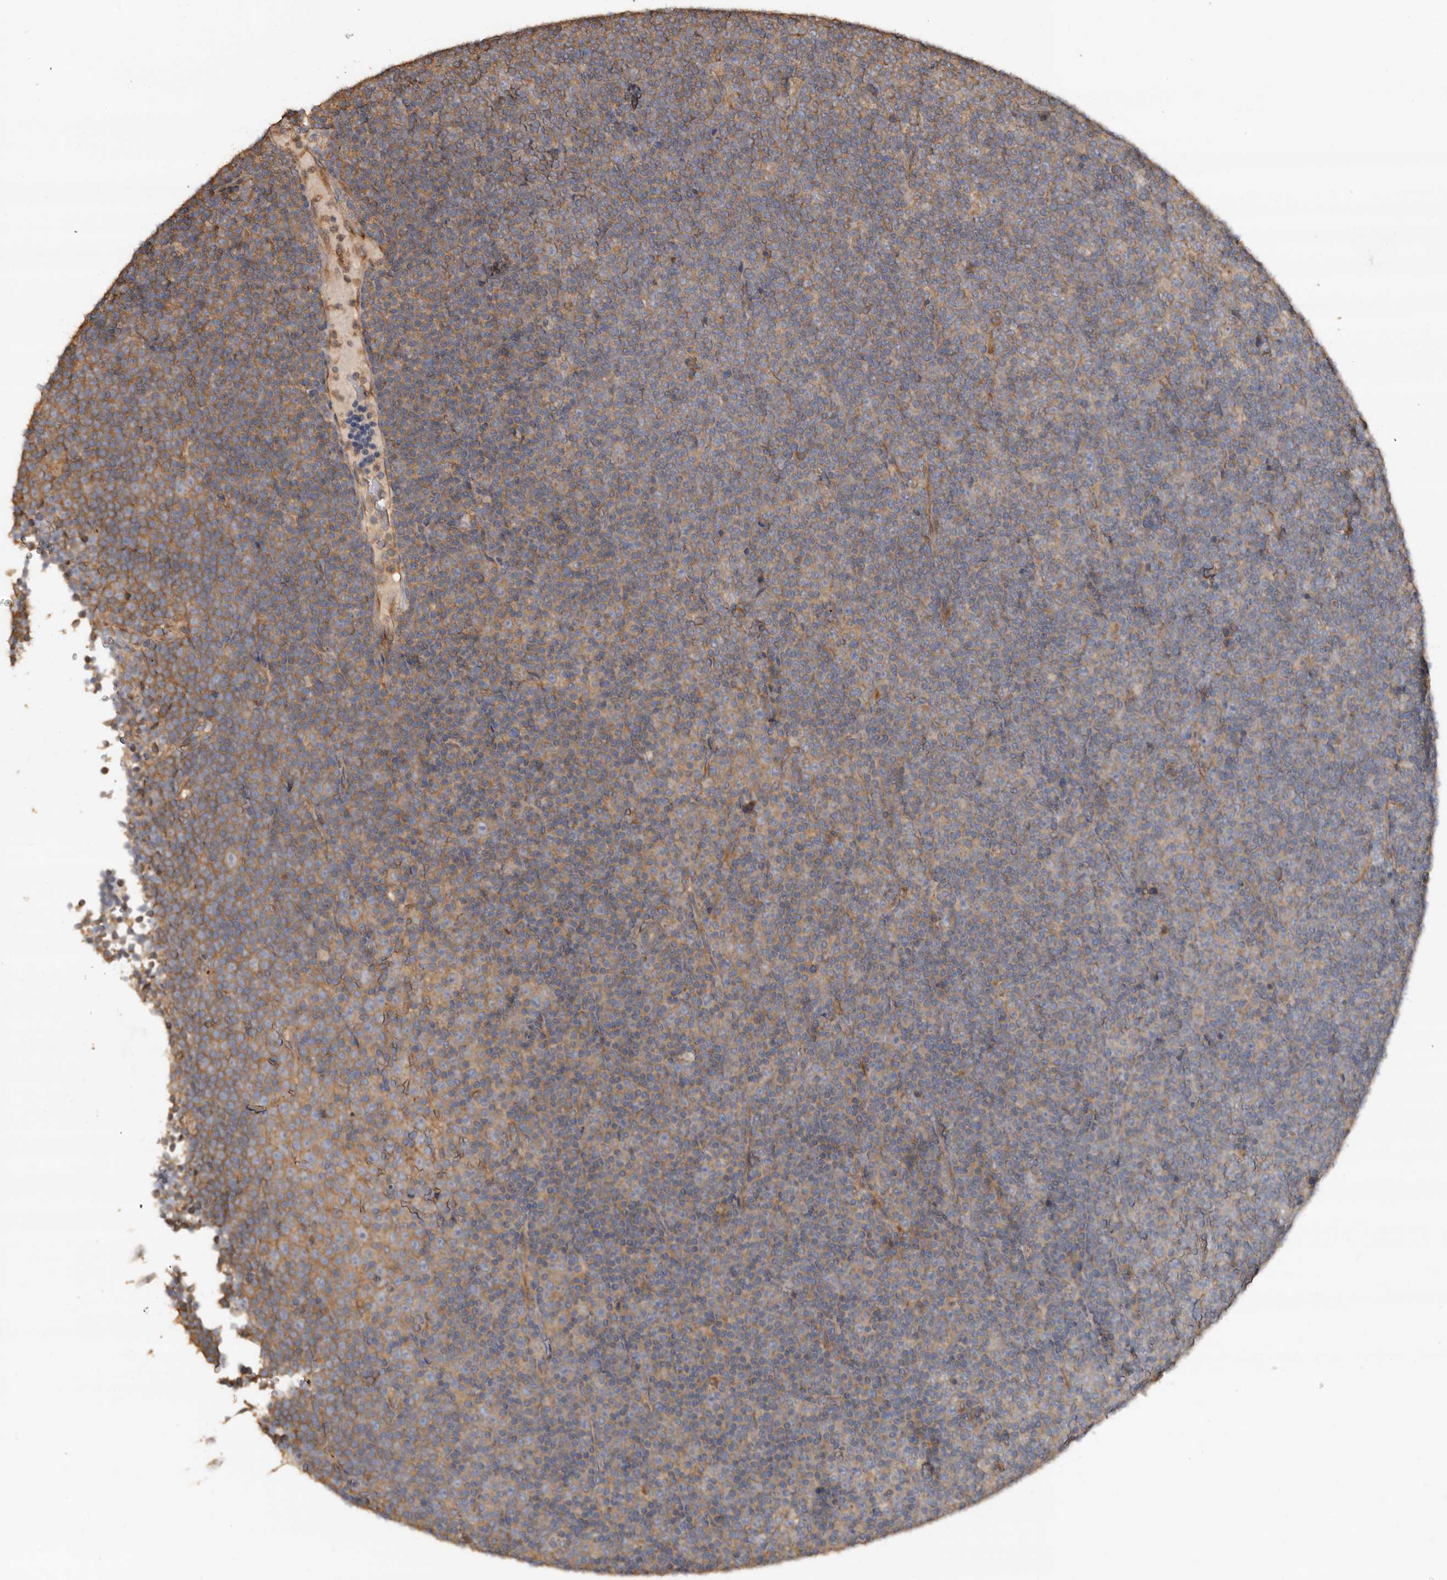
{"staining": {"intensity": "weak", "quantity": "<25%", "location": "cytoplasmic/membranous"}, "tissue": "lymphoma", "cell_type": "Tumor cells", "image_type": "cancer", "snomed": [{"axis": "morphology", "description": "Malignant lymphoma, non-Hodgkin's type, Low grade"}, {"axis": "topography", "description": "Lymph node"}], "caption": "Lymphoma was stained to show a protein in brown. There is no significant staining in tumor cells. (DAB immunohistochemistry (IHC) with hematoxylin counter stain).", "gene": "FLCN", "patient": {"sex": "female", "age": 67}}